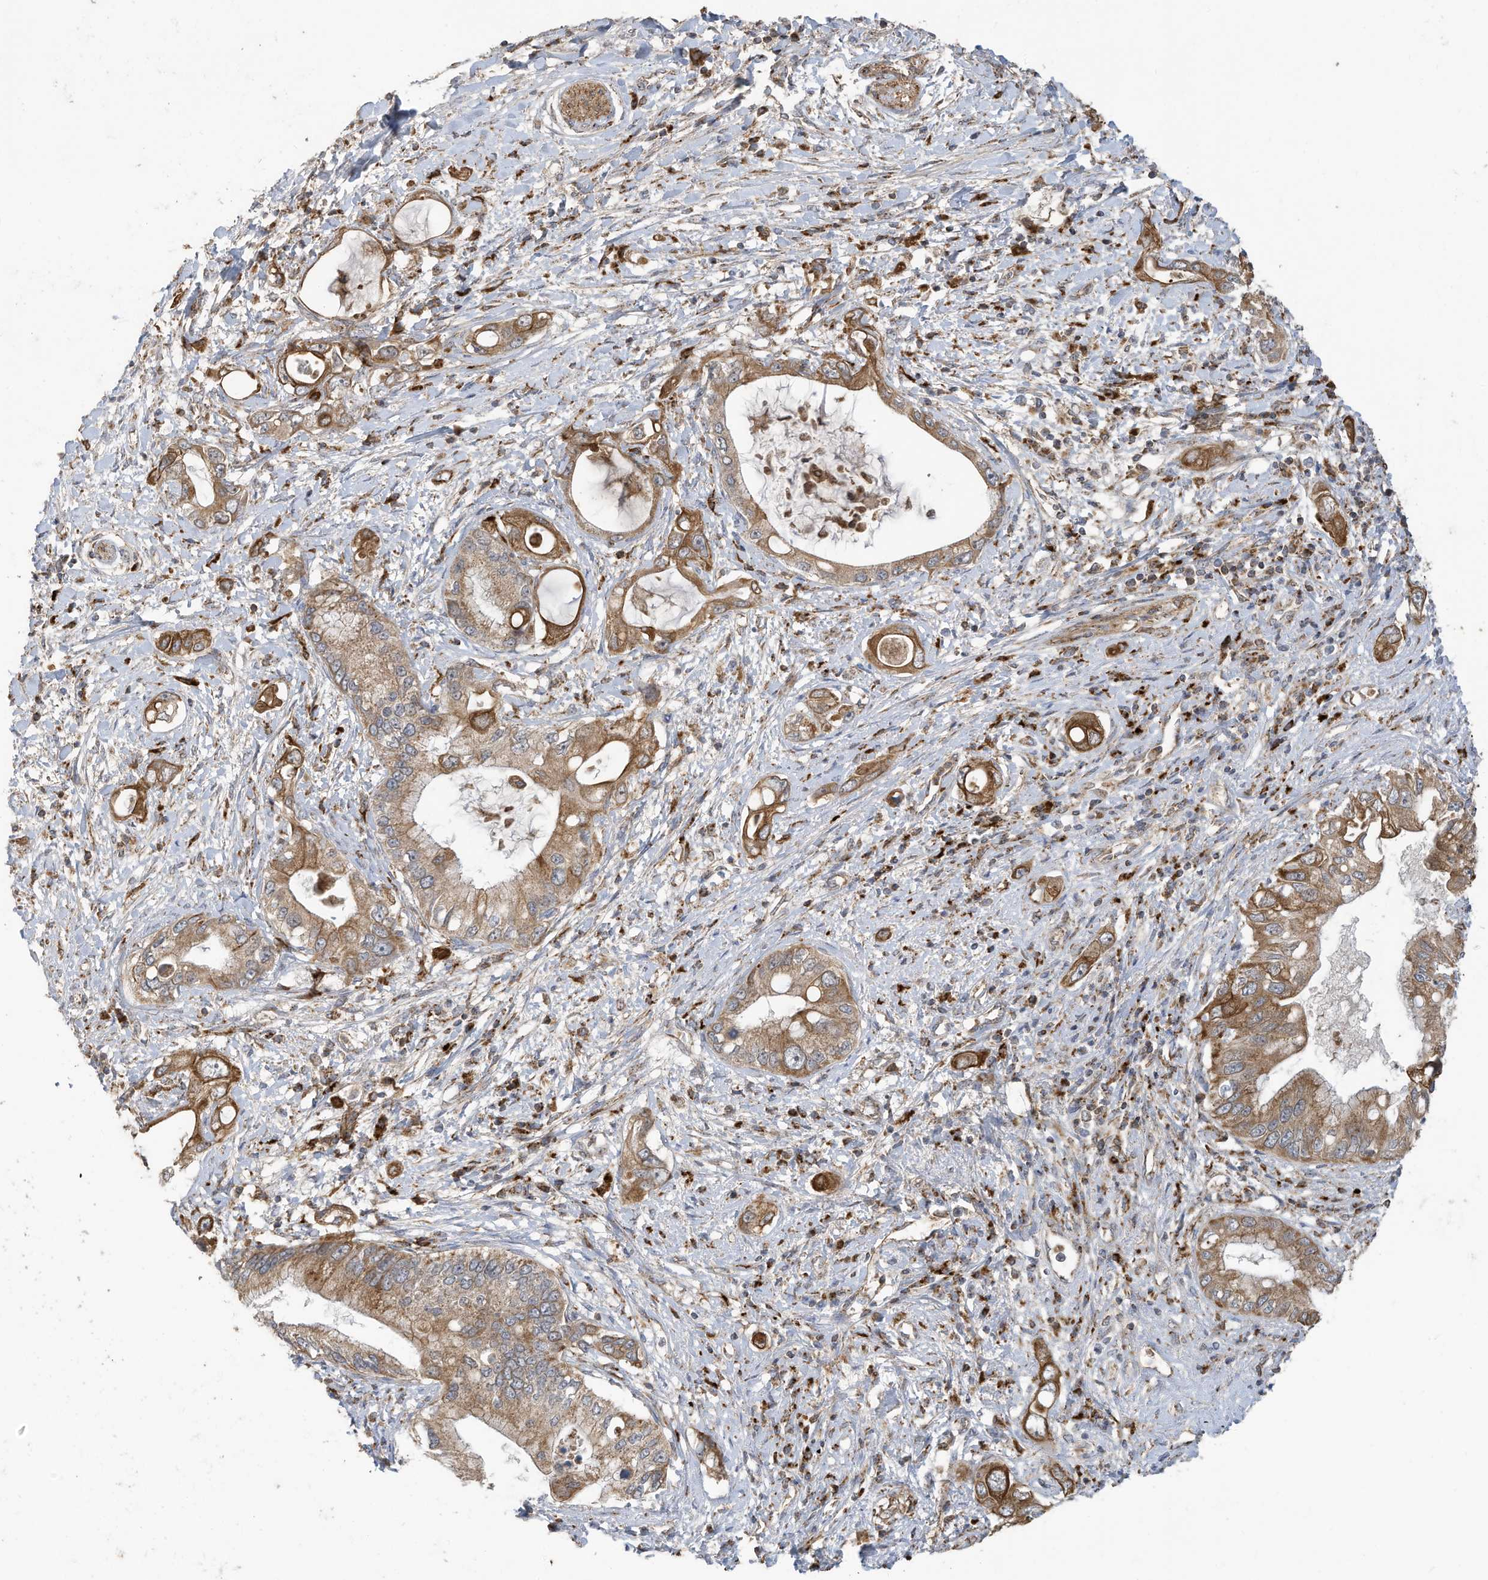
{"staining": {"intensity": "moderate", "quantity": ">75%", "location": "cytoplasmic/membranous"}, "tissue": "pancreatic cancer", "cell_type": "Tumor cells", "image_type": "cancer", "snomed": [{"axis": "morphology", "description": "Inflammation, NOS"}, {"axis": "morphology", "description": "Adenocarcinoma, NOS"}, {"axis": "topography", "description": "Pancreas"}], "caption": "Immunohistochemistry (IHC) staining of pancreatic cancer, which demonstrates medium levels of moderate cytoplasmic/membranous staining in approximately >75% of tumor cells indicating moderate cytoplasmic/membranous protein positivity. The staining was performed using DAB (brown) for protein detection and nuclei were counterstained in hematoxylin (blue).", "gene": "C2orf74", "patient": {"sex": "female", "age": 56}}